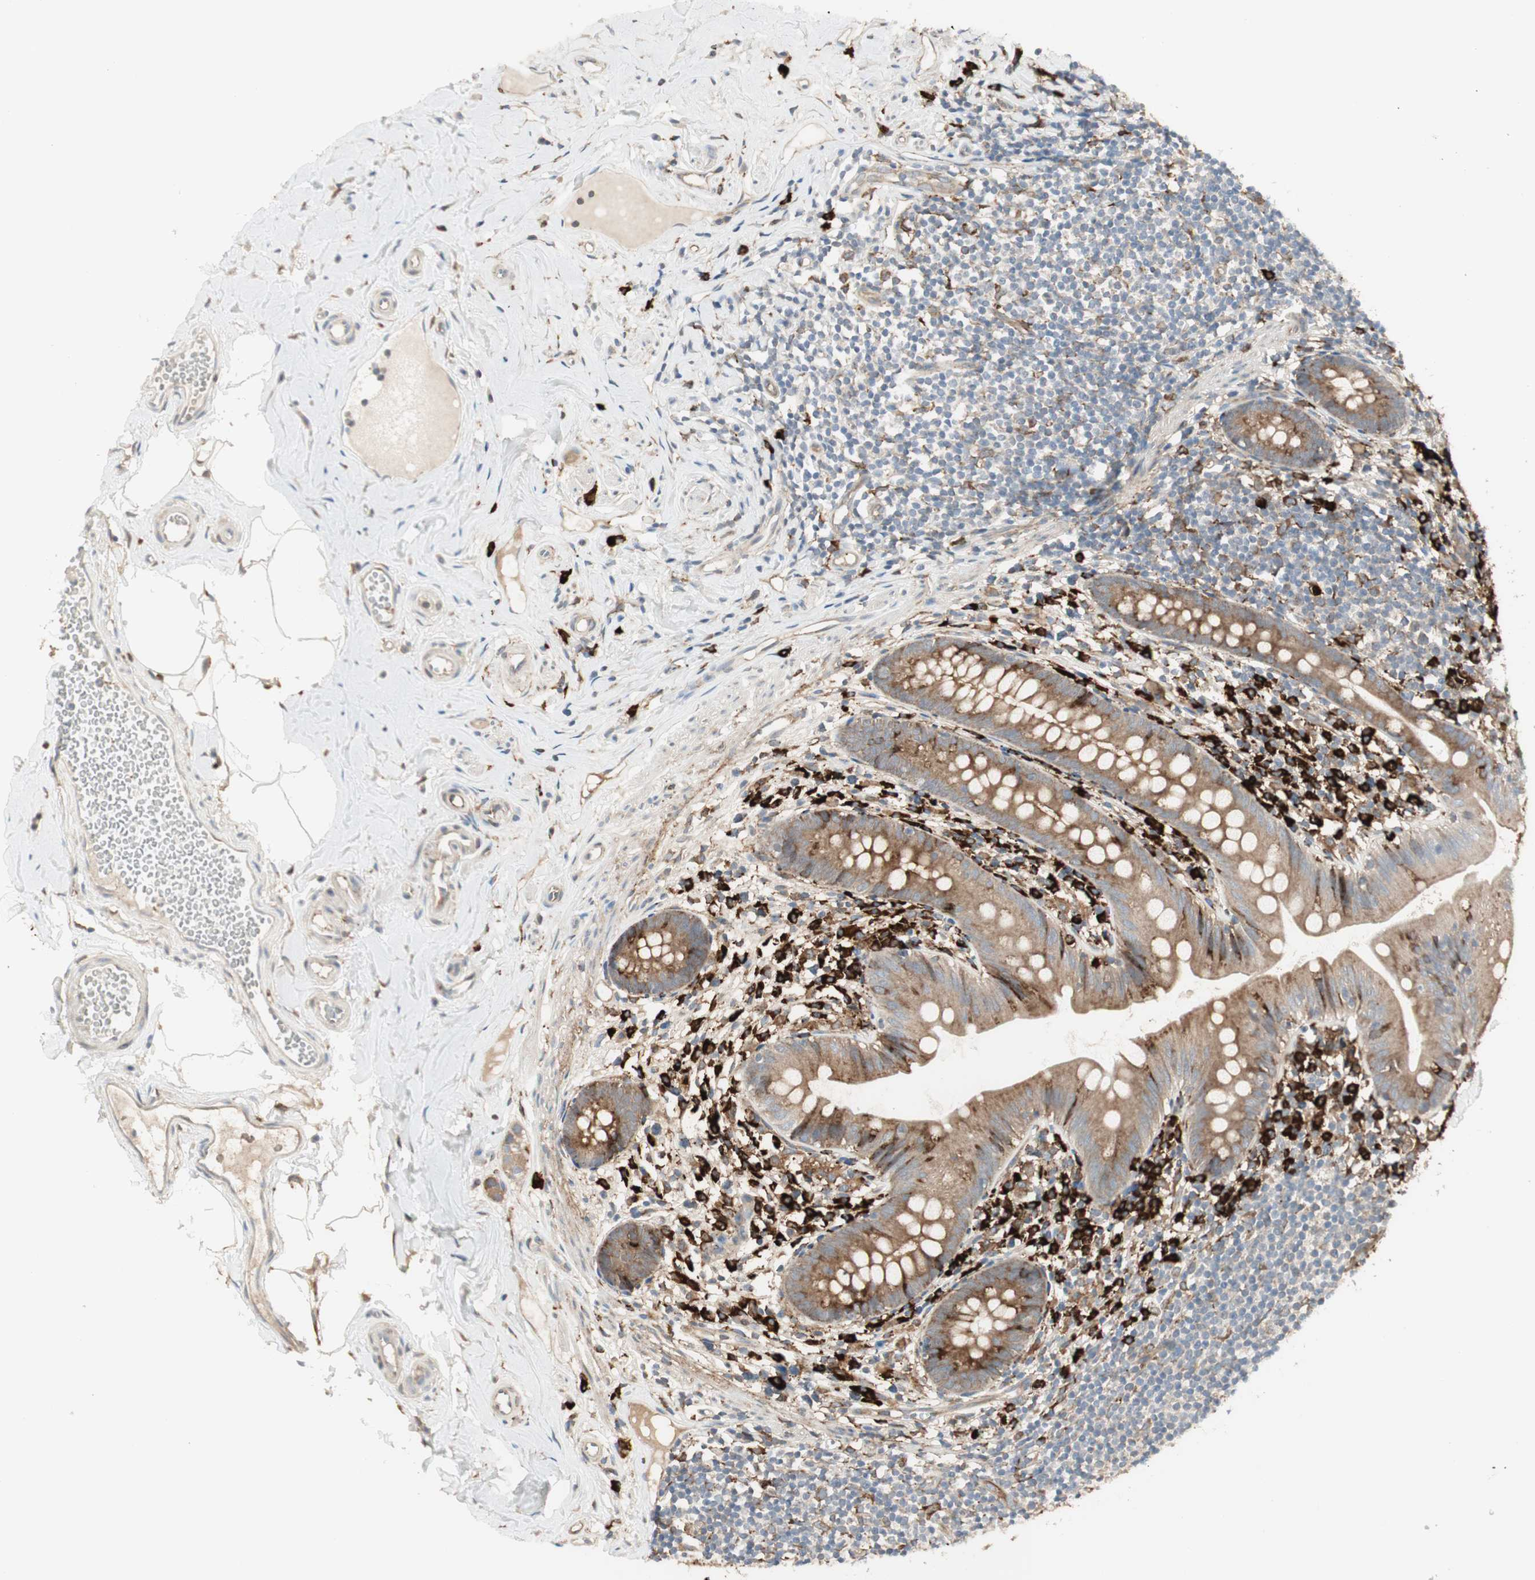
{"staining": {"intensity": "moderate", "quantity": ">75%", "location": "cytoplasmic/membranous"}, "tissue": "appendix", "cell_type": "Glandular cells", "image_type": "normal", "snomed": [{"axis": "morphology", "description": "Normal tissue, NOS"}, {"axis": "topography", "description": "Appendix"}], "caption": "Immunohistochemistry (IHC) staining of unremarkable appendix, which reveals medium levels of moderate cytoplasmic/membranous expression in approximately >75% of glandular cells indicating moderate cytoplasmic/membranous protein positivity. The staining was performed using DAB (brown) for protein detection and nuclei were counterstained in hematoxylin (blue).", "gene": "HSP90B1", "patient": {"sex": "male", "age": 52}}